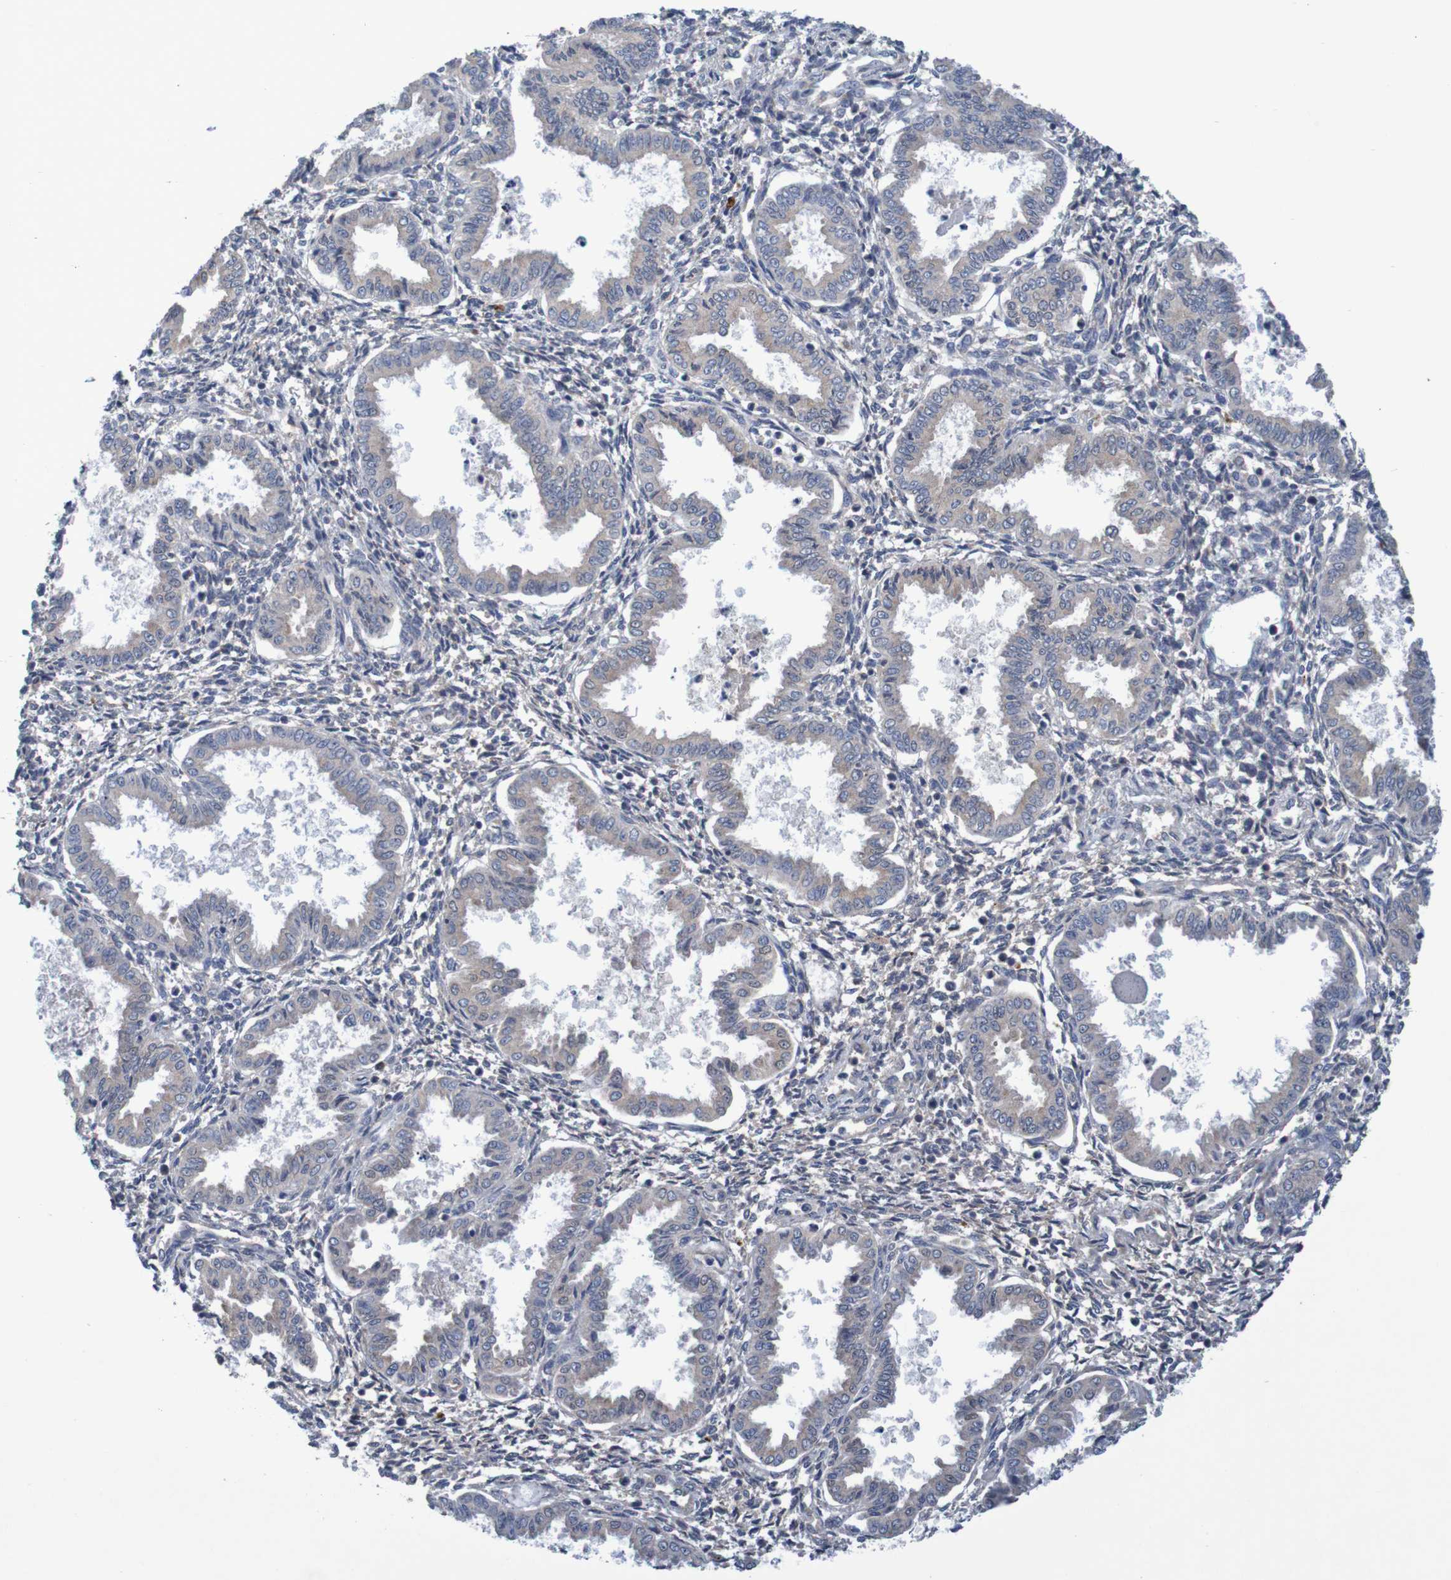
{"staining": {"intensity": "weak", "quantity": "<25%", "location": "cytoplasmic/membranous"}, "tissue": "endometrium", "cell_type": "Cells in endometrial stroma", "image_type": "normal", "snomed": [{"axis": "morphology", "description": "Normal tissue, NOS"}, {"axis": "topography", "description": "Endometrium"}], "caption": "IHC micrograph of benign endometrium: endometrium stained with DAB (3,3'-diaminobenzidine) shows no significant protein staining in cells in endometrial stroma. (Immunohistochemistry (ihc), brightfield microscopy, high magnification).", "gene": "LTA", "patient": {"sex": "female", "age": 33}}